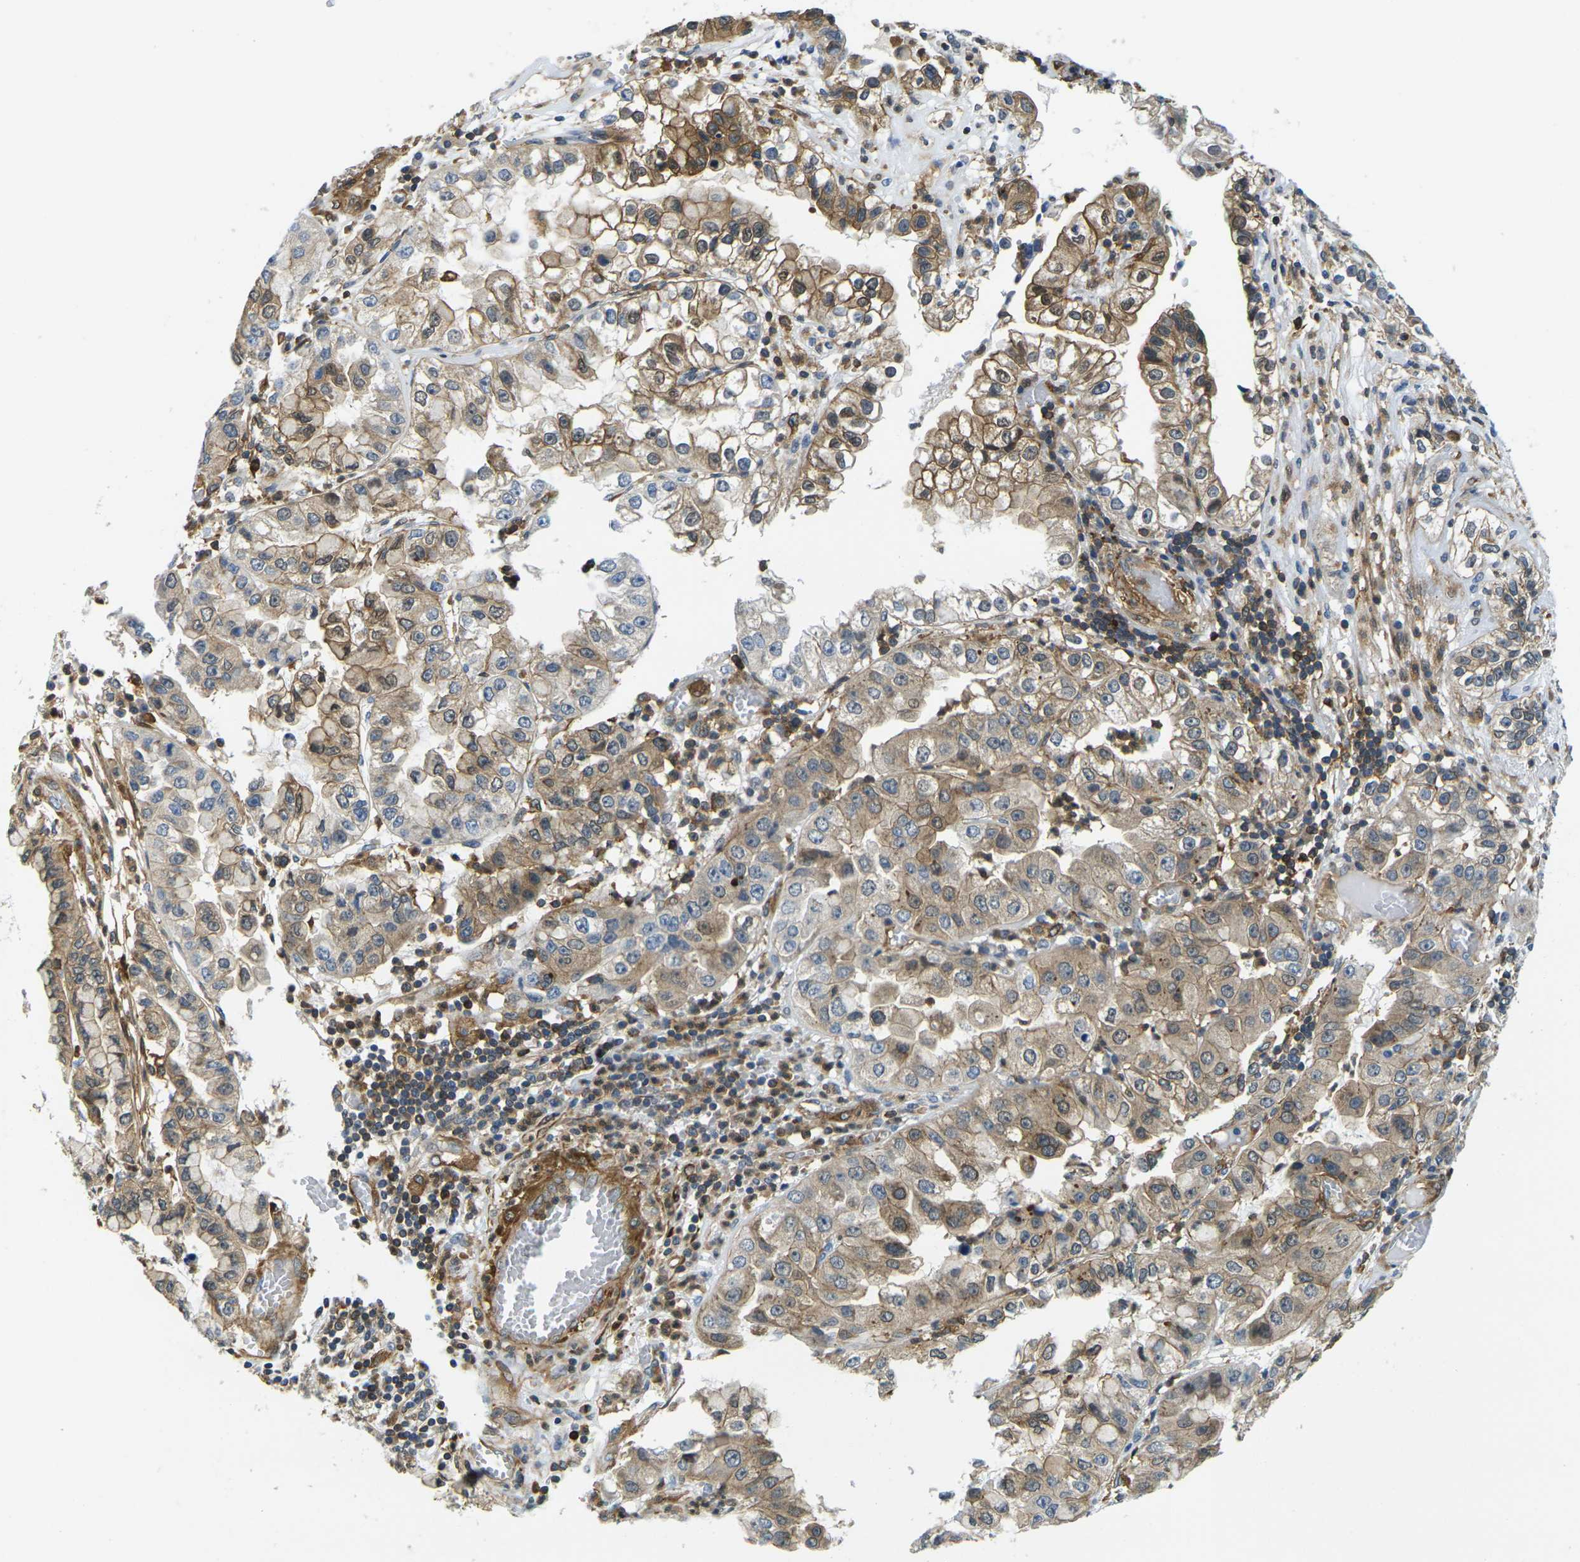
{"staining": {"intensity": "moderate", "quantity": "25%-75%", "location": "cytoplasmic/membranous,nuclear"}, "tissue": "liver cancer", "cell_type": "Tumor cells", "image_type": "cancer", "snomed": [{"axis": "morphology", "description": "Cholangiocarcinoma"}, {"axis": "topography", "description": "Liver"}], "caption": "Immunohistochemical staining of liver cancer demonstrates medium levels of moderate cytoplasmic/membranous and nuclear expression in approximately 25%-75% of tumor cells.", "gene": "LASP1", "patient": {"sex": "female", "age": 79}}